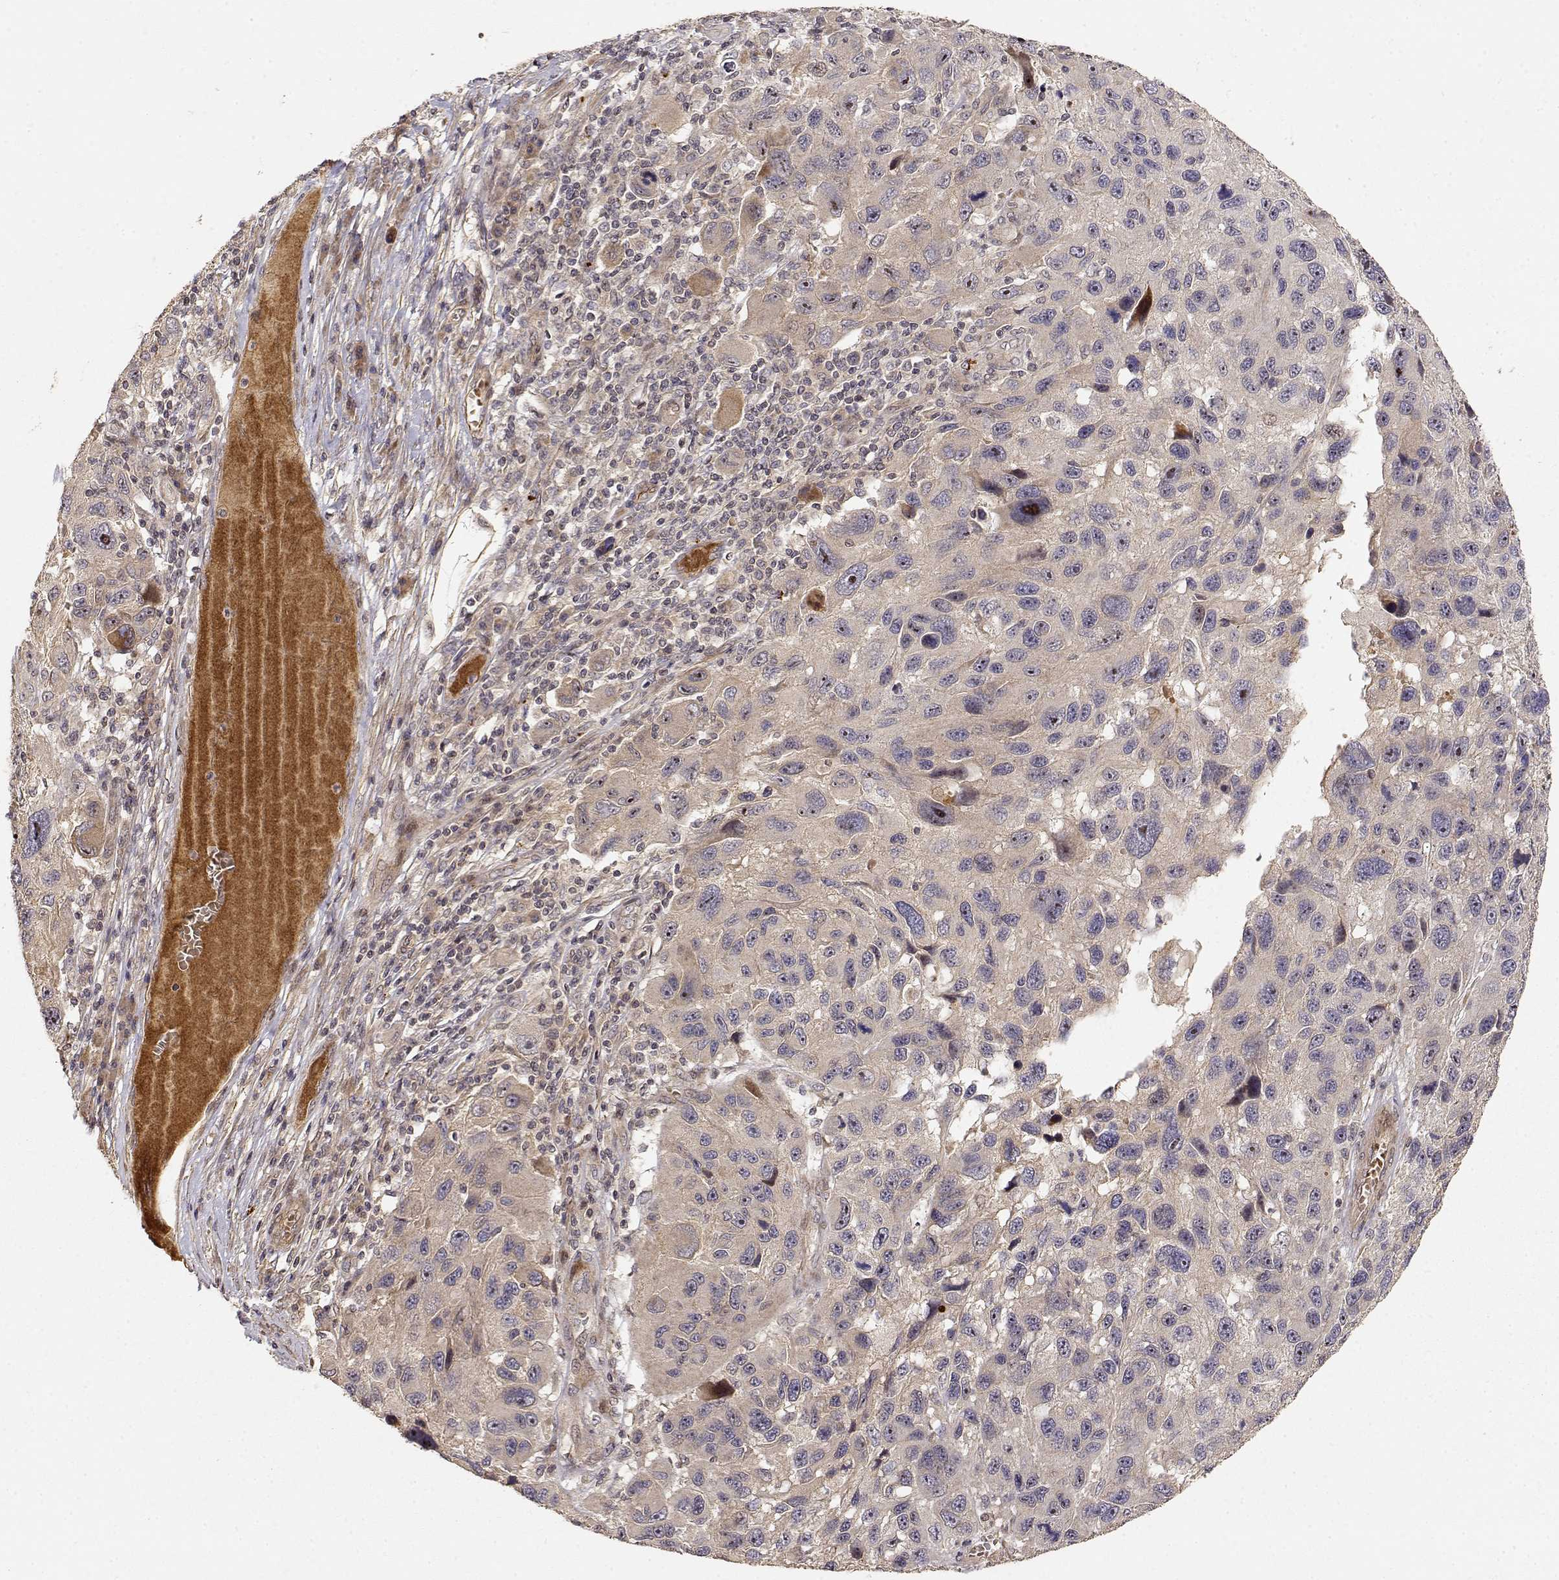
{"staining": {"intensity": "weak", "quantity": ">75%", "location": "cytoplasmic/membranous"}, "tissue": "melanoma", "cell_type": "Tumor cells", "image_type": "cancer", "snomed": [{"axis": "morphology", "description": "Malignant melanoma, NOS"}, {"axis": "topography", "description": "Skin"}], "caption": "The image reveals a brown stain indicating the presence of a protein in the cytoplasmic/membranous of tumor cells in malignant melanoma.", "gene": "PICK1", "patient": {"sex": "male", "age": 53}}